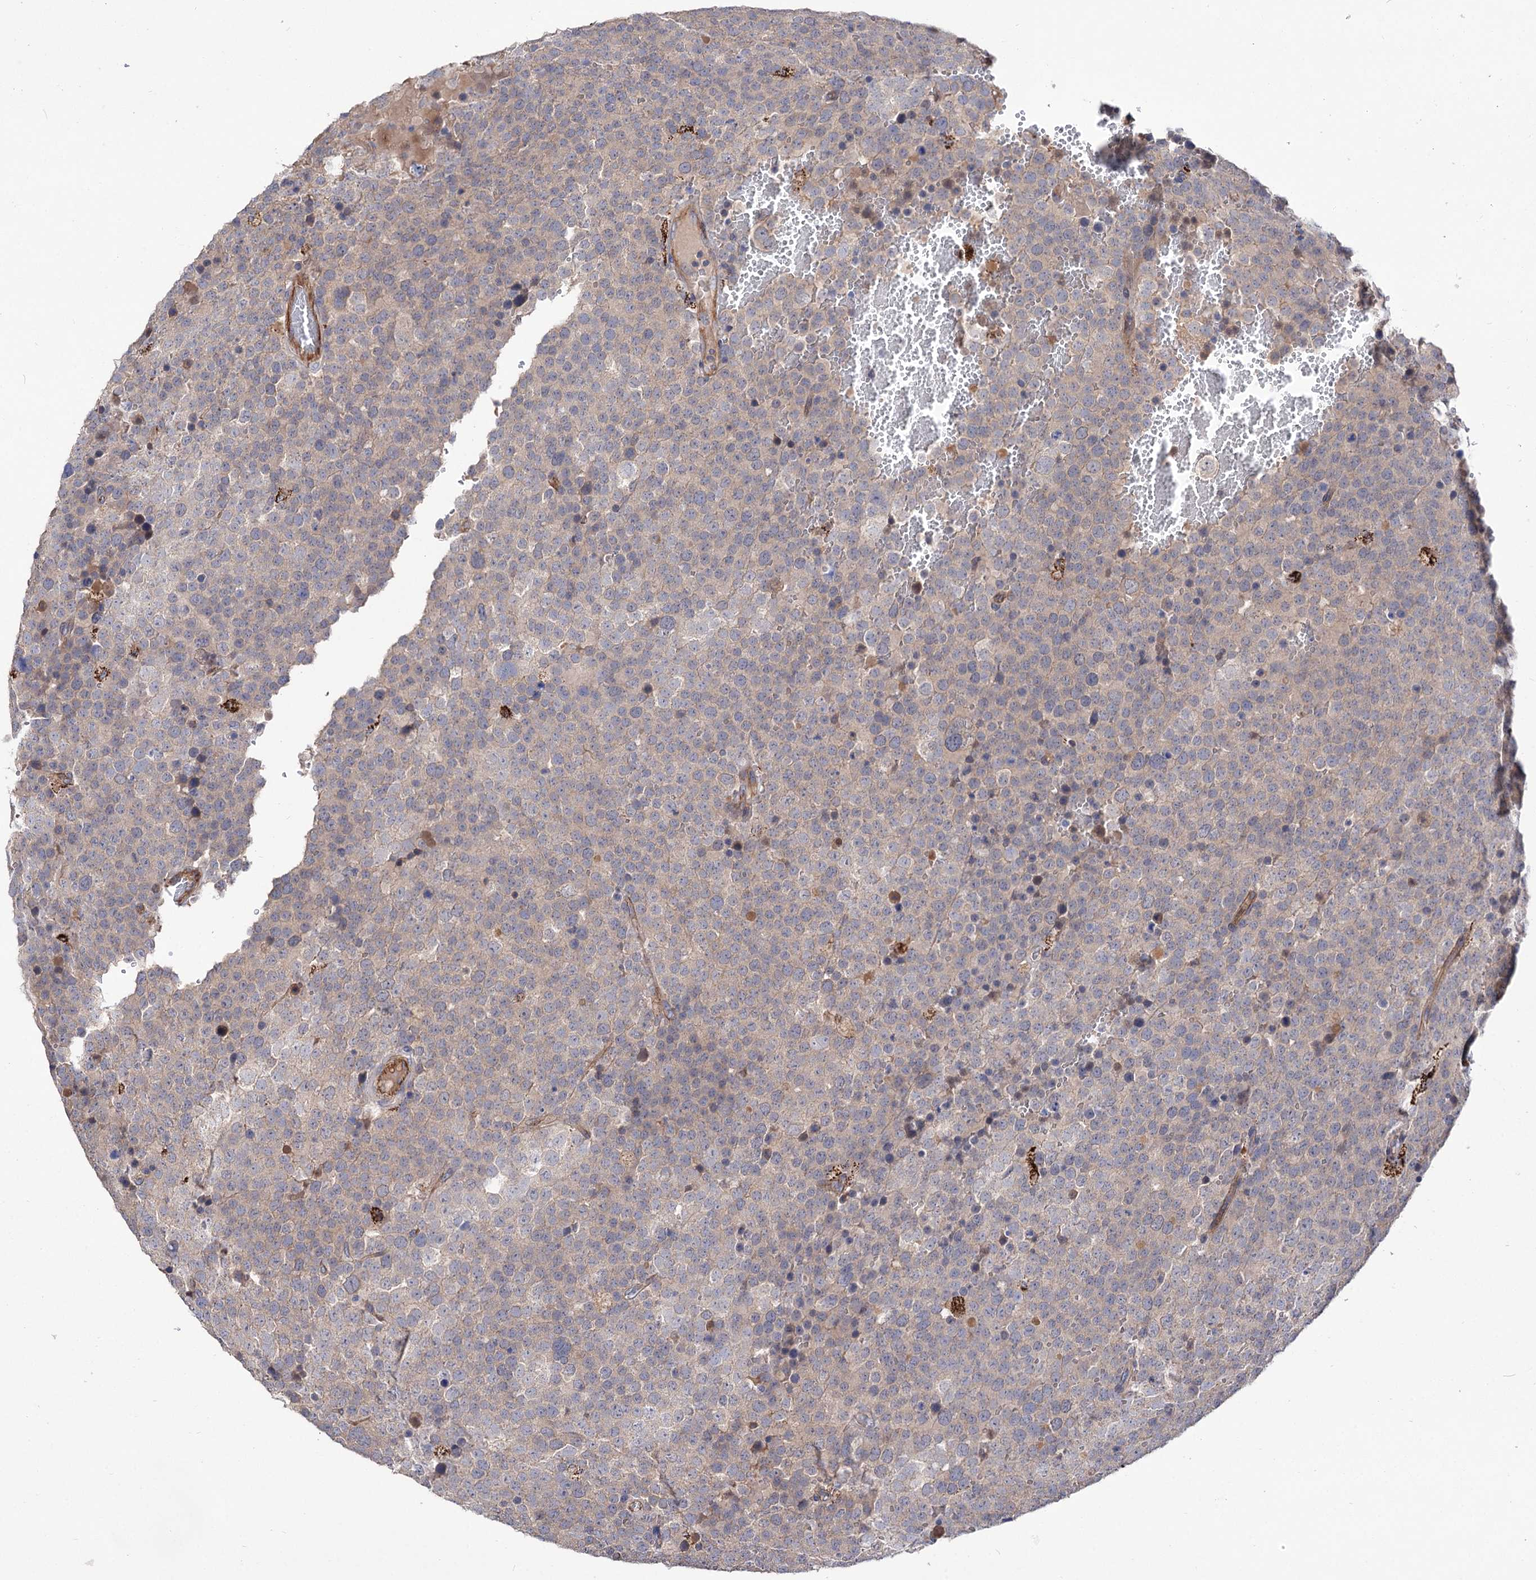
{"staining": {"intensity": "weak", "quantity": "25%-75%", "location": "cytoplasmic/membranous"}, "tissue": "testis cancer", "cell_type": "Tumor cells", "image_type": "cancer", "snomed": [{"axis": "morphology", "description": "Seminoma, NOS"}, {"axis": "topography", "description": "Testis"}], "caption": "Immunohistochemistry (DAB (3,3'-diaminobenzidine)) staining of human testis cancer (seminoma) exhibits weak cytoplasmic/membranous protein staining in about 25%-75% of tumor cells.", "gene": "NUDCD2", "patient": {"sex": "male", "age": 71}}